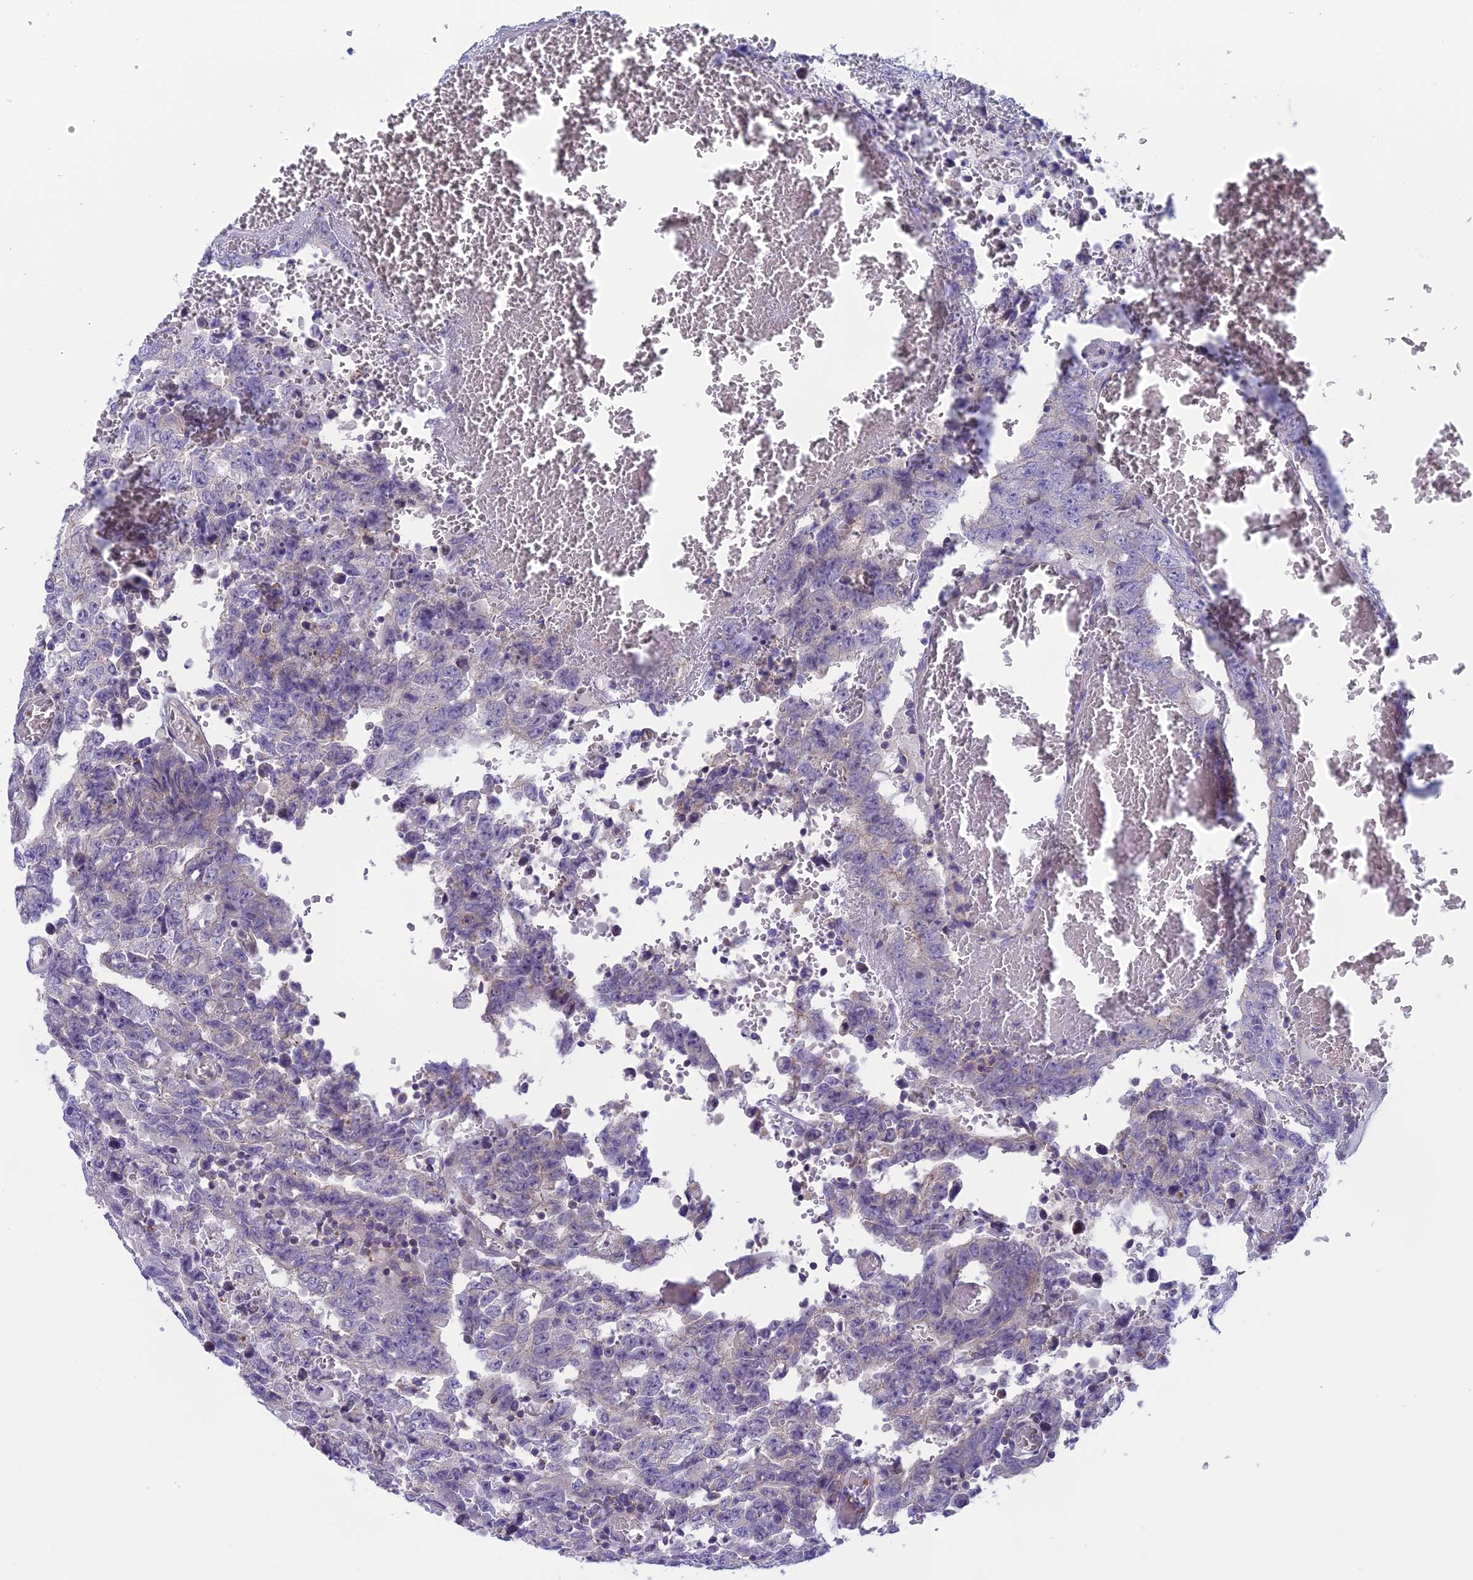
{"staining": {"intensity": "negative", "quantity": "none", "location": "none"}, "tissue": "testis cancer", "cell_type": "Tumor cells", "image_type": "cancer", "snomed": [{"axis": "morphology", "description": "Carcinoma, Embryonal, NOS"}, {"axis": "topography", "description": "Testis"}], "caption": "Protein analysis of testis embryonal carcinoma demonstrates no significant positivity in tumor cells. The staining was performed using DAB (3,3'-diaminobenzidine) to visualize the protein expression in brown, while the nuclei were stained in blue with hematoxylin (Magnification: 20x).", "gene": "ARHGEF37", "patient": {"sex": "male", "age": 26}}